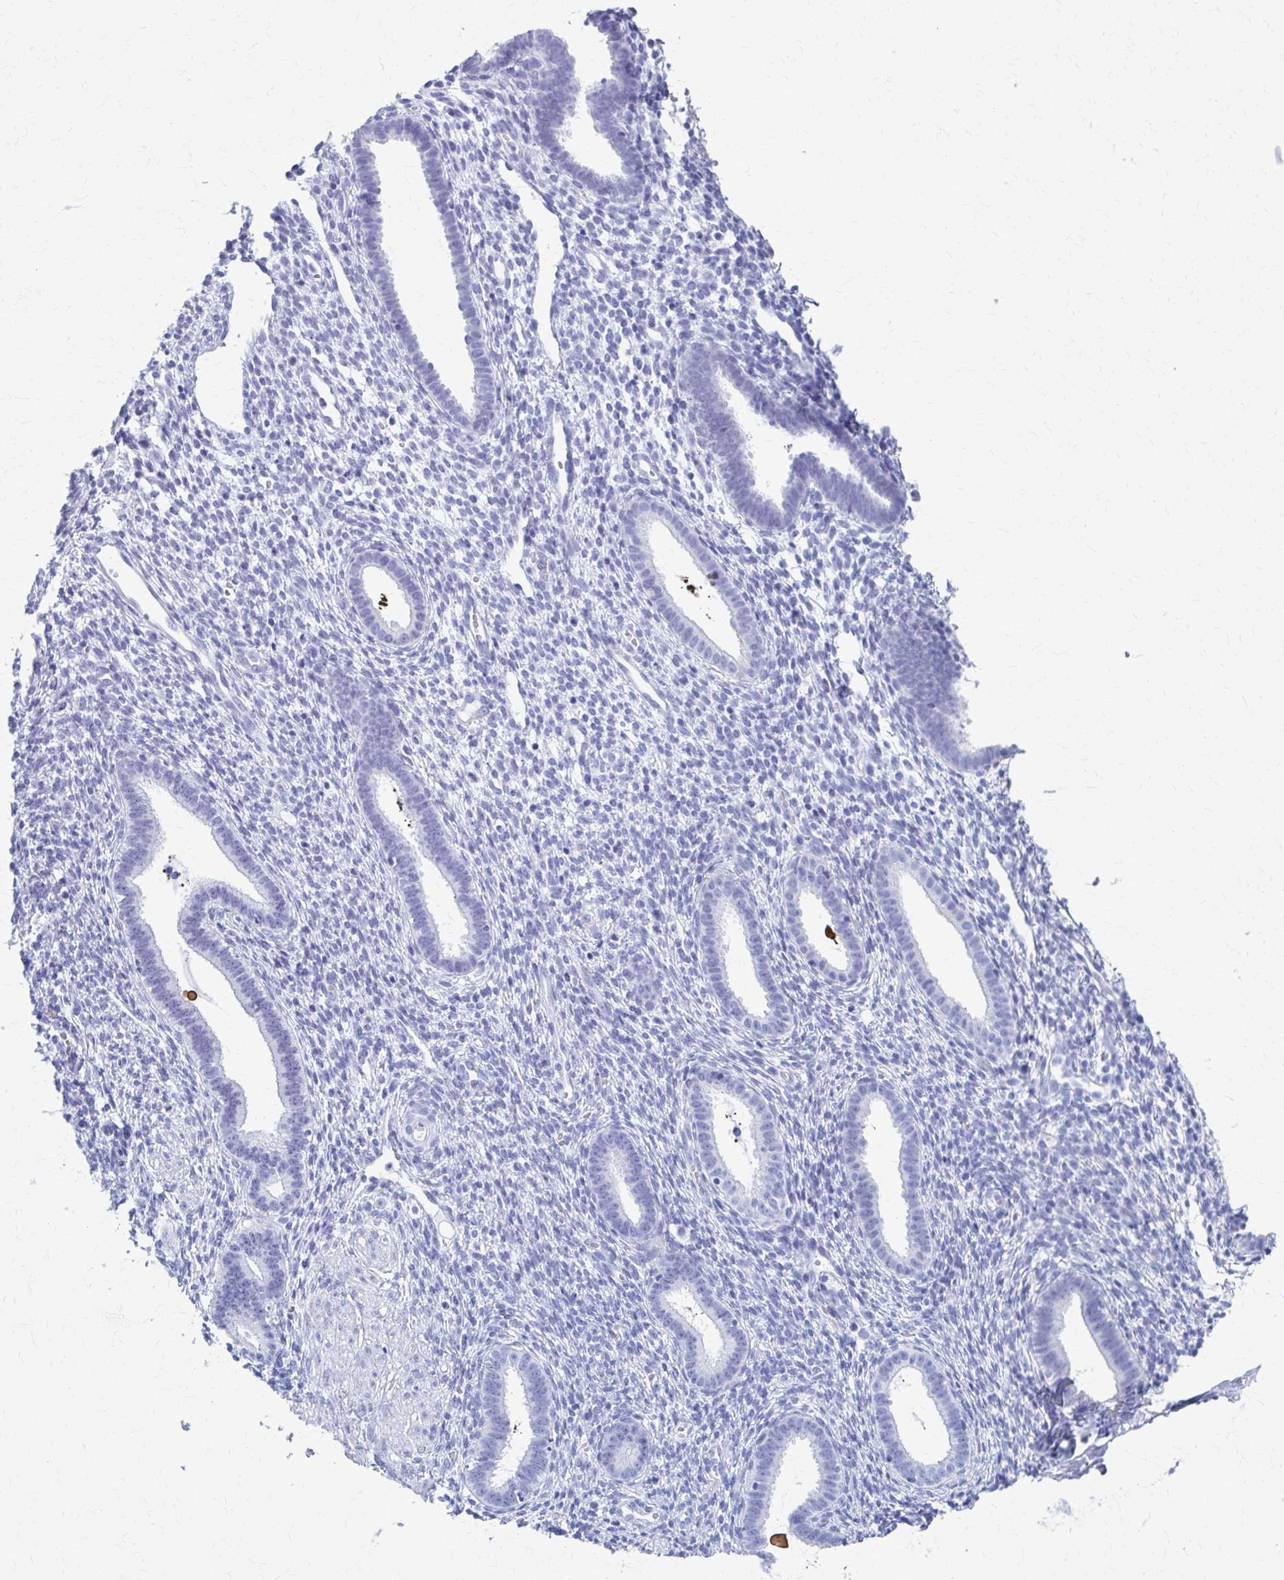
{"staining": {"intensity": "negative", "quantity": "none", "location": "none"}, "tissue": "endometrium", "cell_type": "Cells in endometrial stroma", "image_type": "normal", "snomed": [{"axis": "morphology", "description": "Normal tissue, NOS"}, {"axis": "topography", "description": "Endometrium"}], "caption": "IHC photomicrograph of unremarkable endometrium: human endometrium stained with DAB exhibits no significant protein expression in cells in endometrial stroma. (Brightfield microscopy of DAB (3,3'-diaminobenzidine) IHC at high magnification).", "gene": "CELF5", "patient": {"sex": "female", "age": 36}}